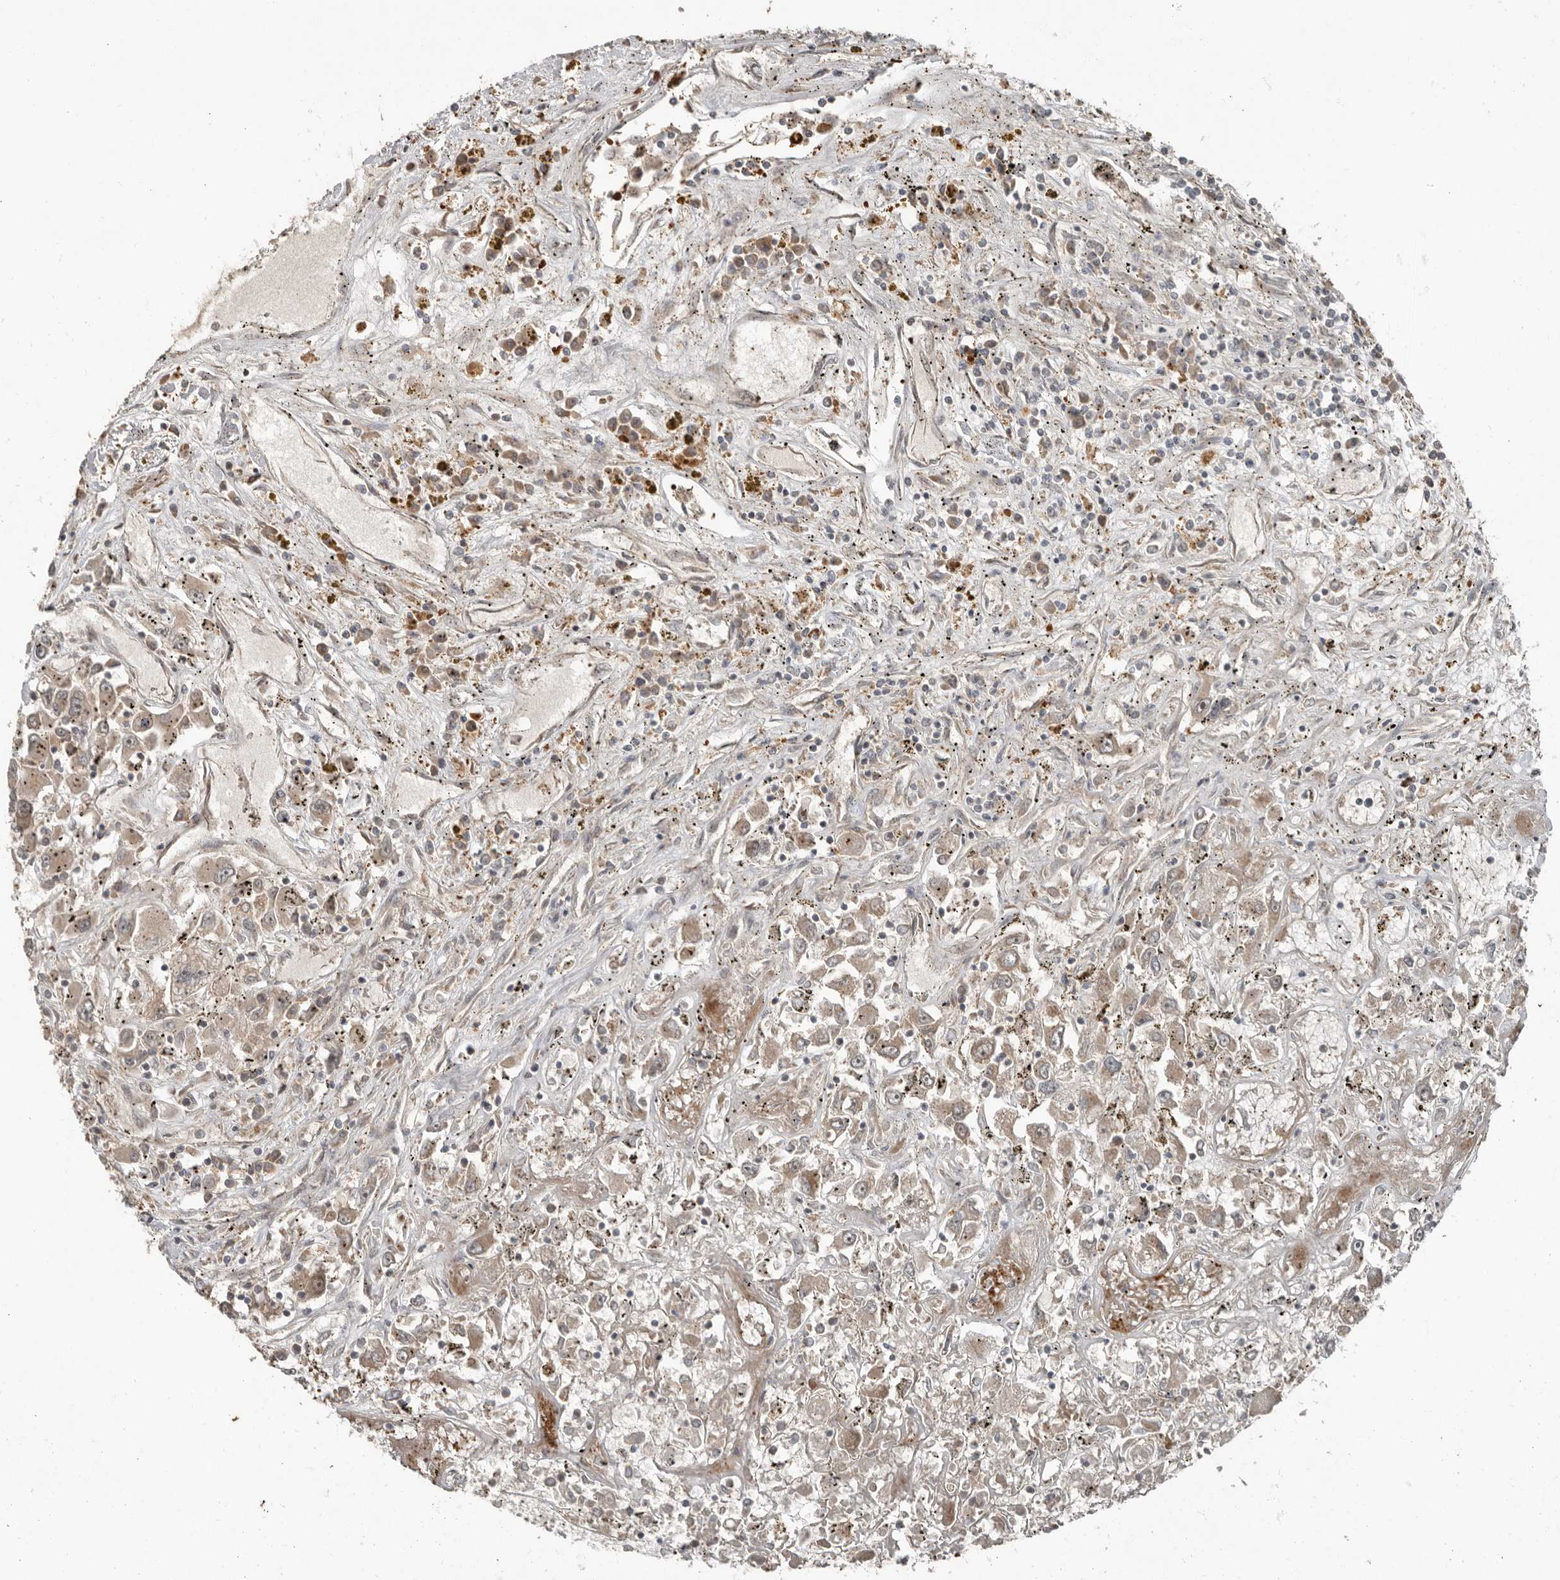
{"staining": {"intensity": "weak", "quantity": ">75%", "location": "cytoplasmic/membranous"}, "tissue": "renal cancer", "cell_type": "Tumor cells", "image_type": "cancer", "snomed": [{"axis": "morphology", "description": "Adenocarcinoma, NOS"}, {"axis": "topography", "description": "Kidney"}], "caption": "A histopathology image of renal cancer (adenocarcinoma) stained for a protein shows weak cytoplasmic/membranous brown staining in tumor cells. (DAB (3,3'-diaminobenzidine) = brown stain, brightfield microscopy at high magnification).", "gene": "SLC6A7", "patient": {"sex": "female", "age": 52}}